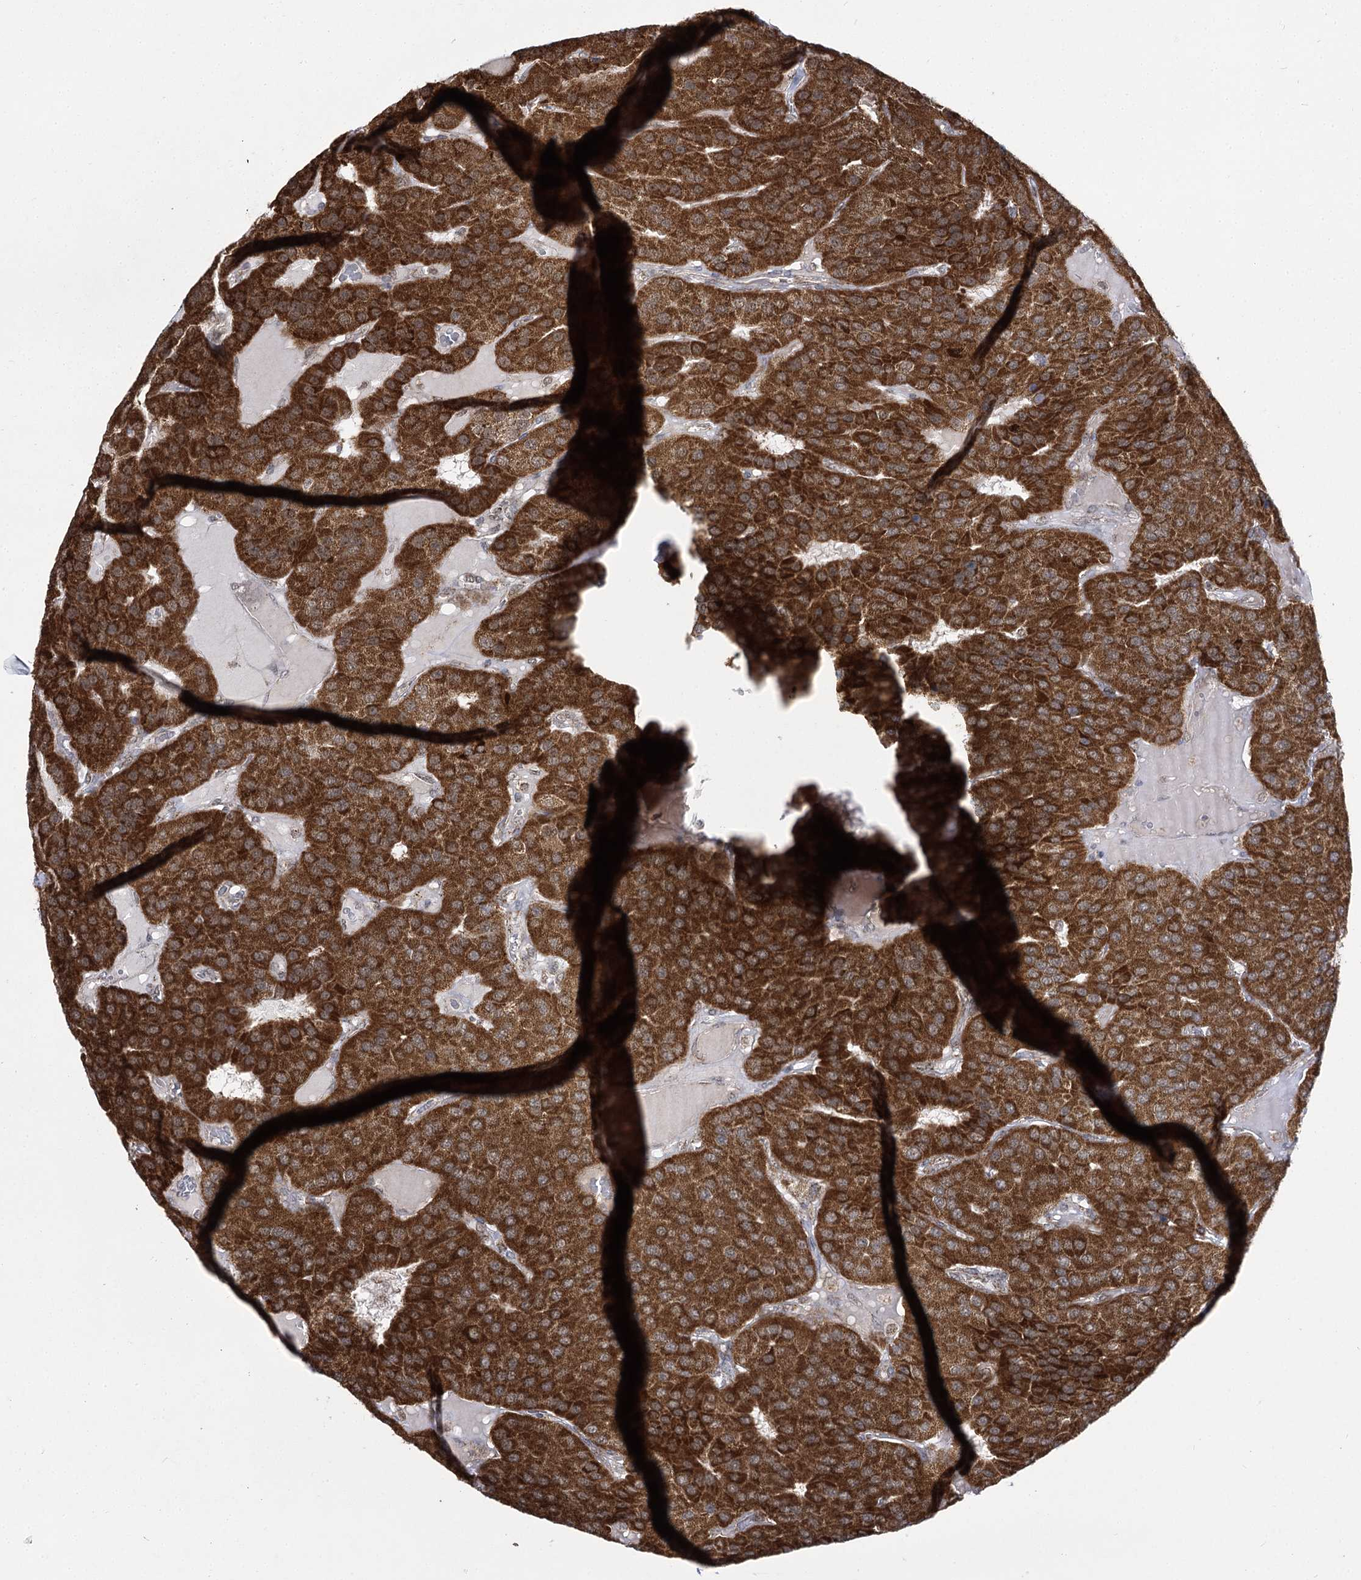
{"staining": {"intensity": "strong", "quantity": ">75%", "location": "cytoplasmic/membranous"}, "tissue": "parathyroid gland", "cell_type": "Glandular cells", "image_type": "normal", "snomed": [{"axis": "morphology", "description": "Normal tissue, NOS"}, {"axis": "morphology", "description": "Adenoma, NOS"}, {"axis": "topography", "description": "Parathyroid gland"}], "caption": "Immunohistochemical staining of benign parathyroid gland displays strong cytoplasmic/membranous protein expression in approximately >75% of glandular cells.", "gene": "SLC4A1AP", "patient": {"sex": "female", "age": 86}}